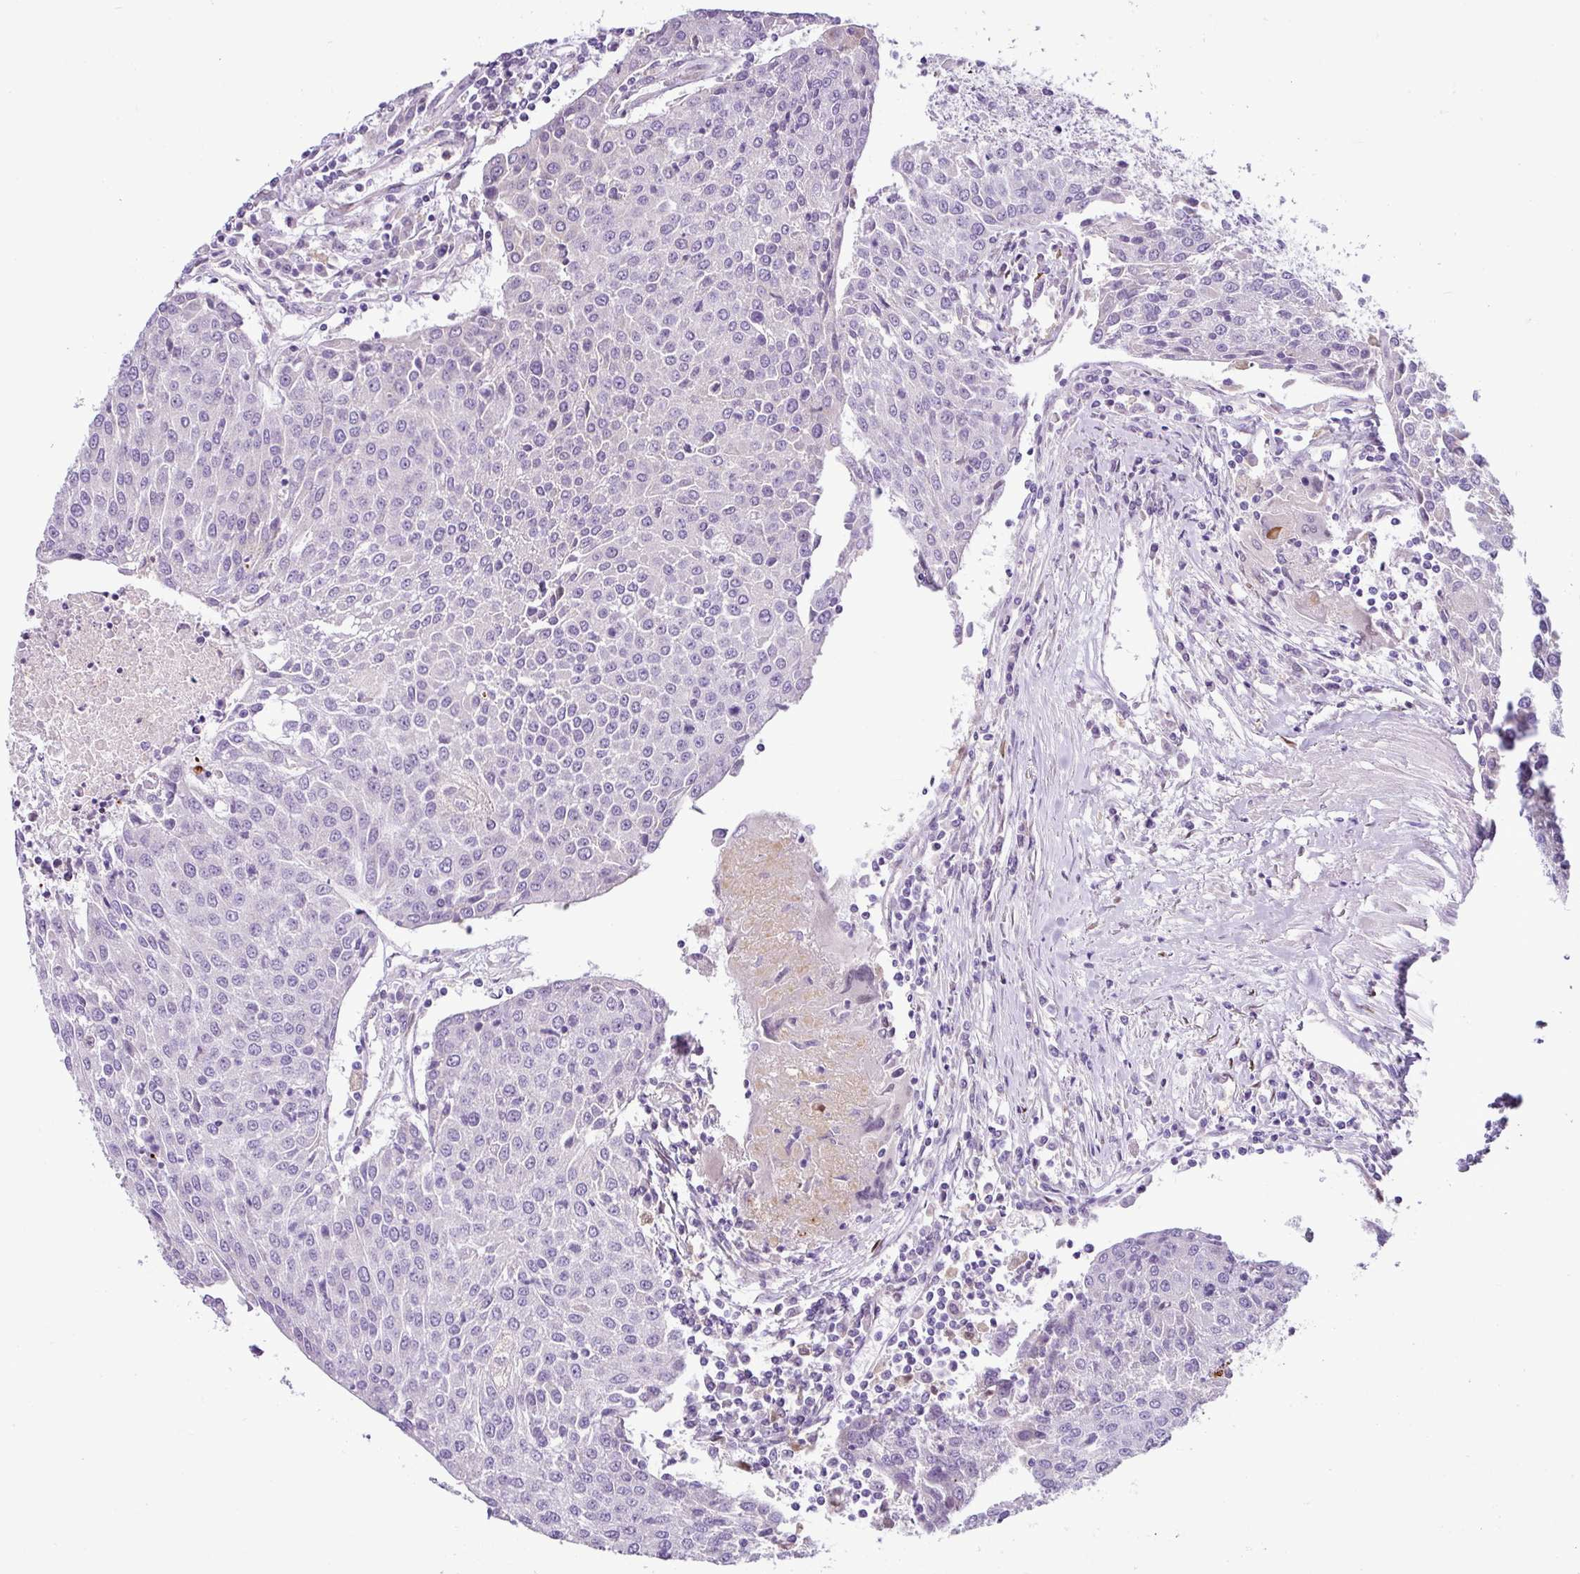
{"staining": {"intensity": "negative", "quantity": "none", "location": "none"}, "tissue": "urothelial cancer", "cell_type": "Tumor cells", "image_type": "cancer", "snomed": [{"axis": "morphology", "description": "Urothelial carcinoma, High grade"}, {"axis": "topography", "description": "Urinary bladder"}], "caption": "IHC of urothelial carcinoma (high-grade) exhibits no expression in tumor cells.", "gene": "HMCN2", "patient": {"sex": "female", "age": 85}}